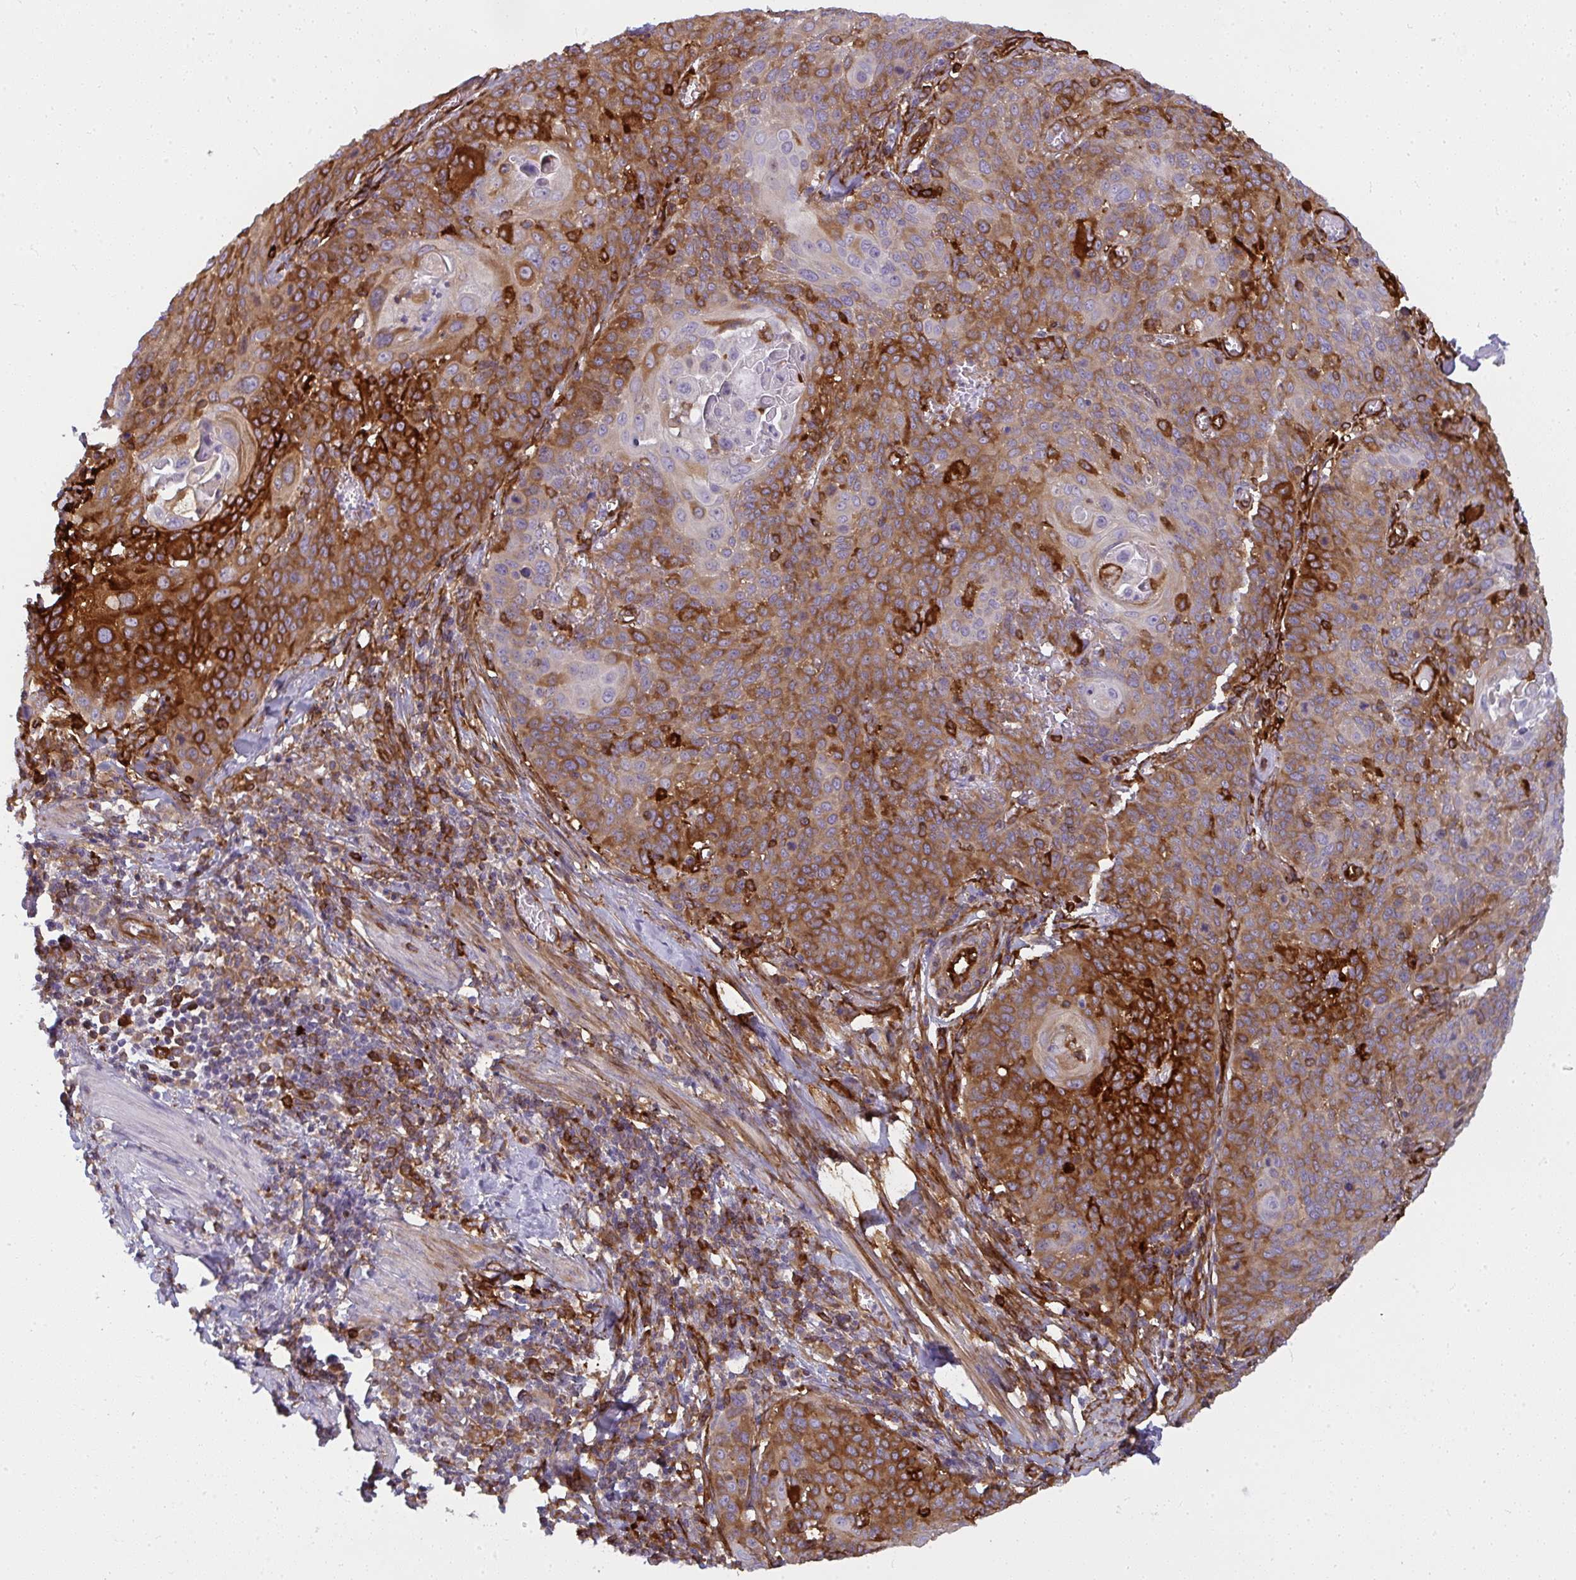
{"staining": {"intensity": "strong", "quantity": "25%-75%", "location": "cytoplasmic/membranous"}, "tissue": "cervical cancer", "cell_type": "Tumor cells", "image_type": "cancer", "snomed": [{"axis": "morphology", "description": "Squamous cell carcinoma, NOS"}, {"axis": "topography", "description": "Cervix"}], "caption": "A micrograph of human cervical cancer stained for a protein demonstrates strong cytoplasmic/membranous brown staining in tumor cells.", "gene": "IFIT3", "patient": {"sex": "female", "age": 65}}